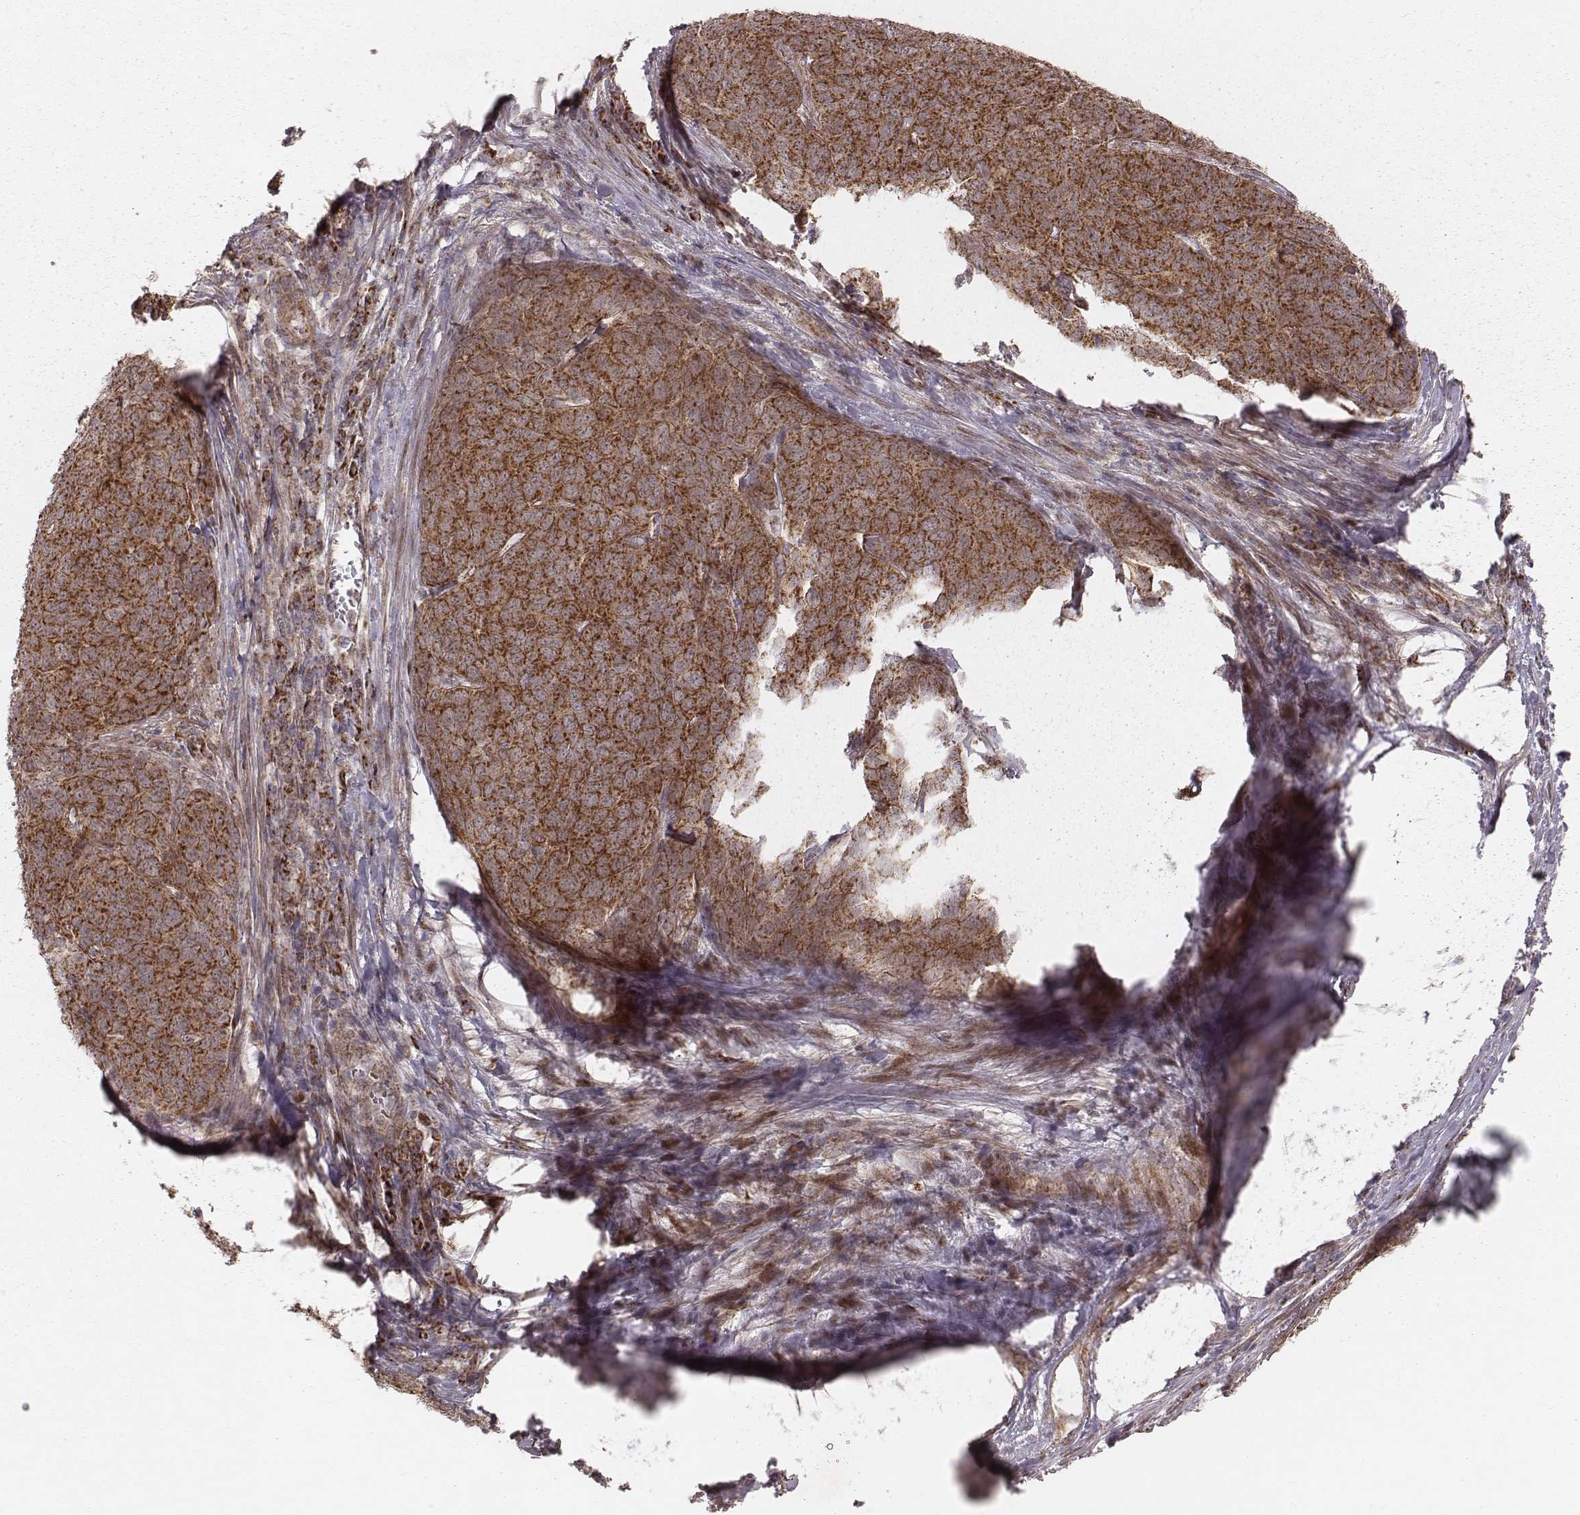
{"staining": {"intensity": "strong", "quantity": ">75%", "location": "cytoplasmic/membranous"}, "tissue": "skin cancer", "cell_type": "Tumor cells", "image_type": "cancer", "snomed": [{"axis": "morphology", "description": "Squamous cell carcinoma, NOS"}, {"axis": "topography", "description": "Skin"}, {"axis": "topography", "description": "Anal"}], "caption": "IHC (DAB (3,3'-diaminobenzidine)) staining of human skin cancer exhibits strong cytoplasmic/membranous protein staining in about >75% of tumor cells.", "gene": "NDUFA7", "patient": {"sex": "female", "age": 51}}